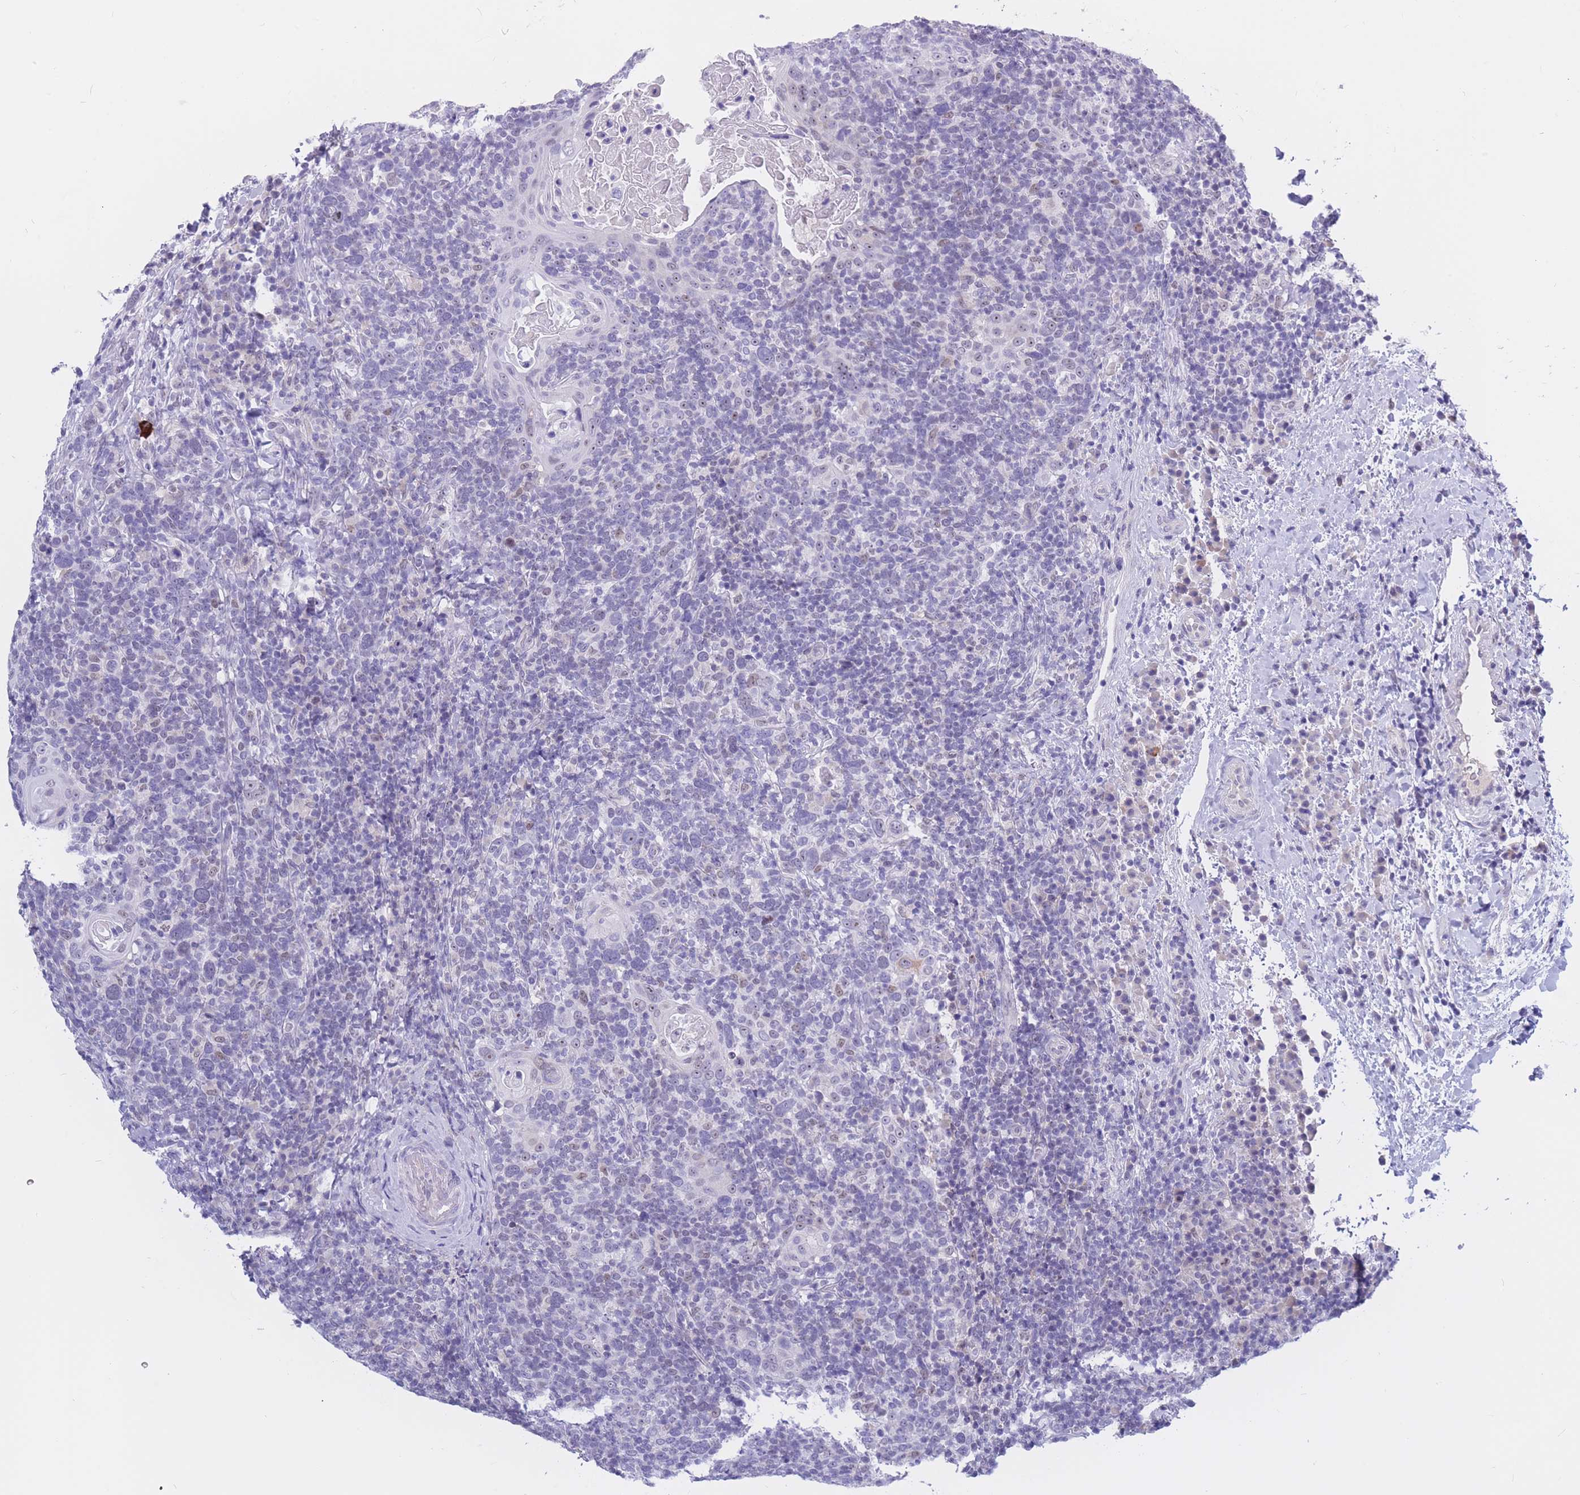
{"staining": {"intensity": "negative", "quantity": "none", "location": "none"}, "tissue": "head and neck cancer", "cell_type": "Tumor cells", "image_type": "cancer", "snomed": [{"axis": "morphology", "description": "Squamous cell carcinoma, NOS"}, {"axis": "morphology", "description": "Squamous cell carcinoma, metastatic, NOS"}, {"axis": "topography", "description": "Lymph node"}, {"axis": "topography", "description": "Head-Neck"}], "caption": "Metastatic squamous cell carcinoma (head and neck) stained for a protein using immunohistochemistry (IHC) displays no staining tumor cells.", "gene": "BOP1", "patient": {"sex": "male", "age": 62}}